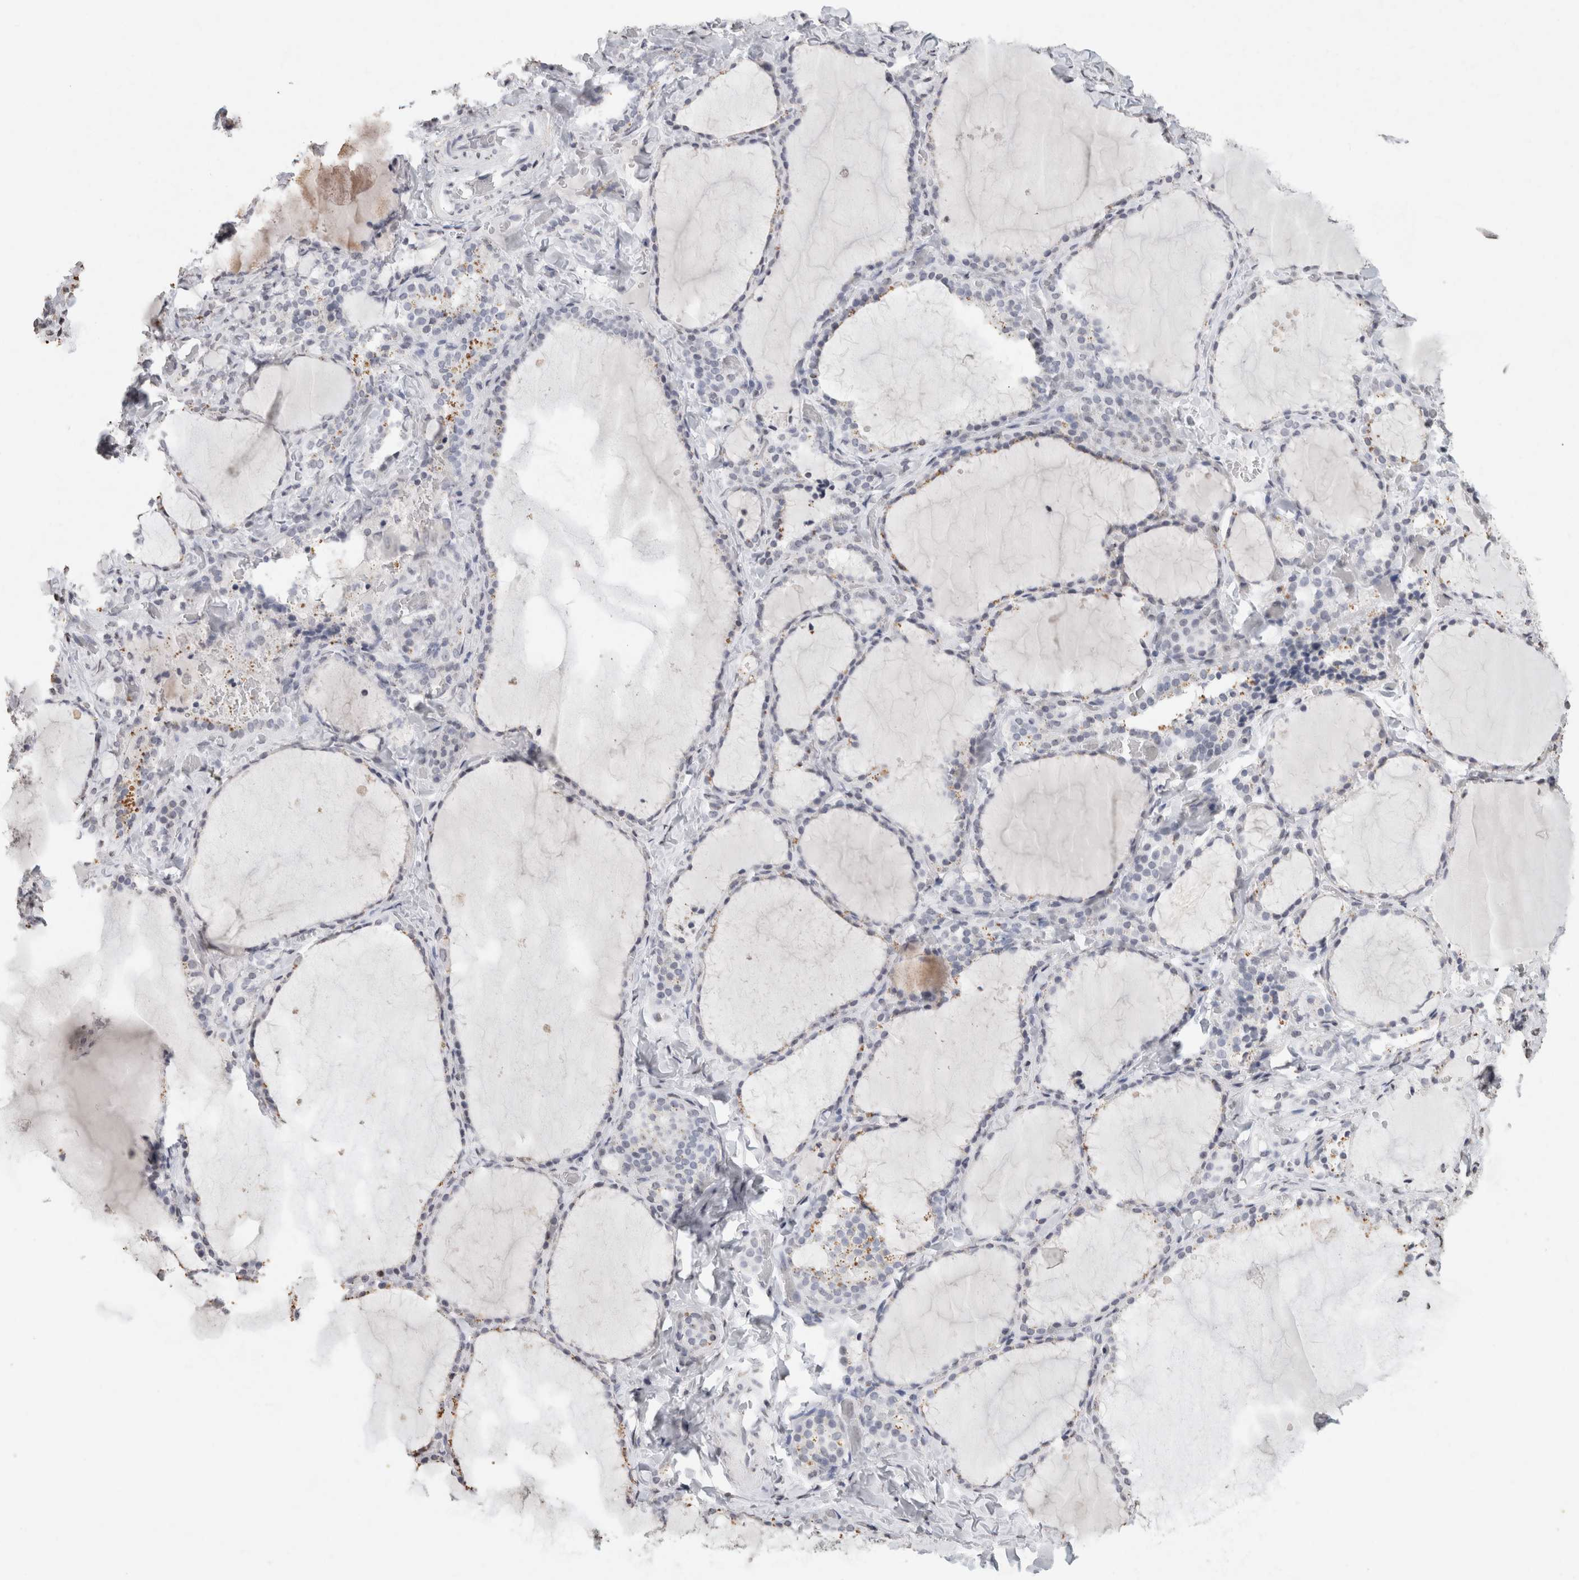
{"staining": {"intensity": "negative", "quantity": "none", "location": "none"}, "tissue": "thyroid gland", "cell_type": "Glandular cells", "image_type": "normal", "snomed": [{"axis": "morphology", "description": "Normal tissue, NOS"}, {"axis": "topography", "description": "Thyroid gland"}], "caption": "Immunohistochemistry image of unremarkable thyroid gland: thyroid gland stained with DAB (3,3'-diaminobenzidine) reveals no significant protein expression in glandular cells. (Brightfield microscopy of DAB (3,3'-diaminobenzidine) immunohistochemistry at high magnification).", "gene": "CNTN1", "patient": {"sex": "female", "age": 22}}